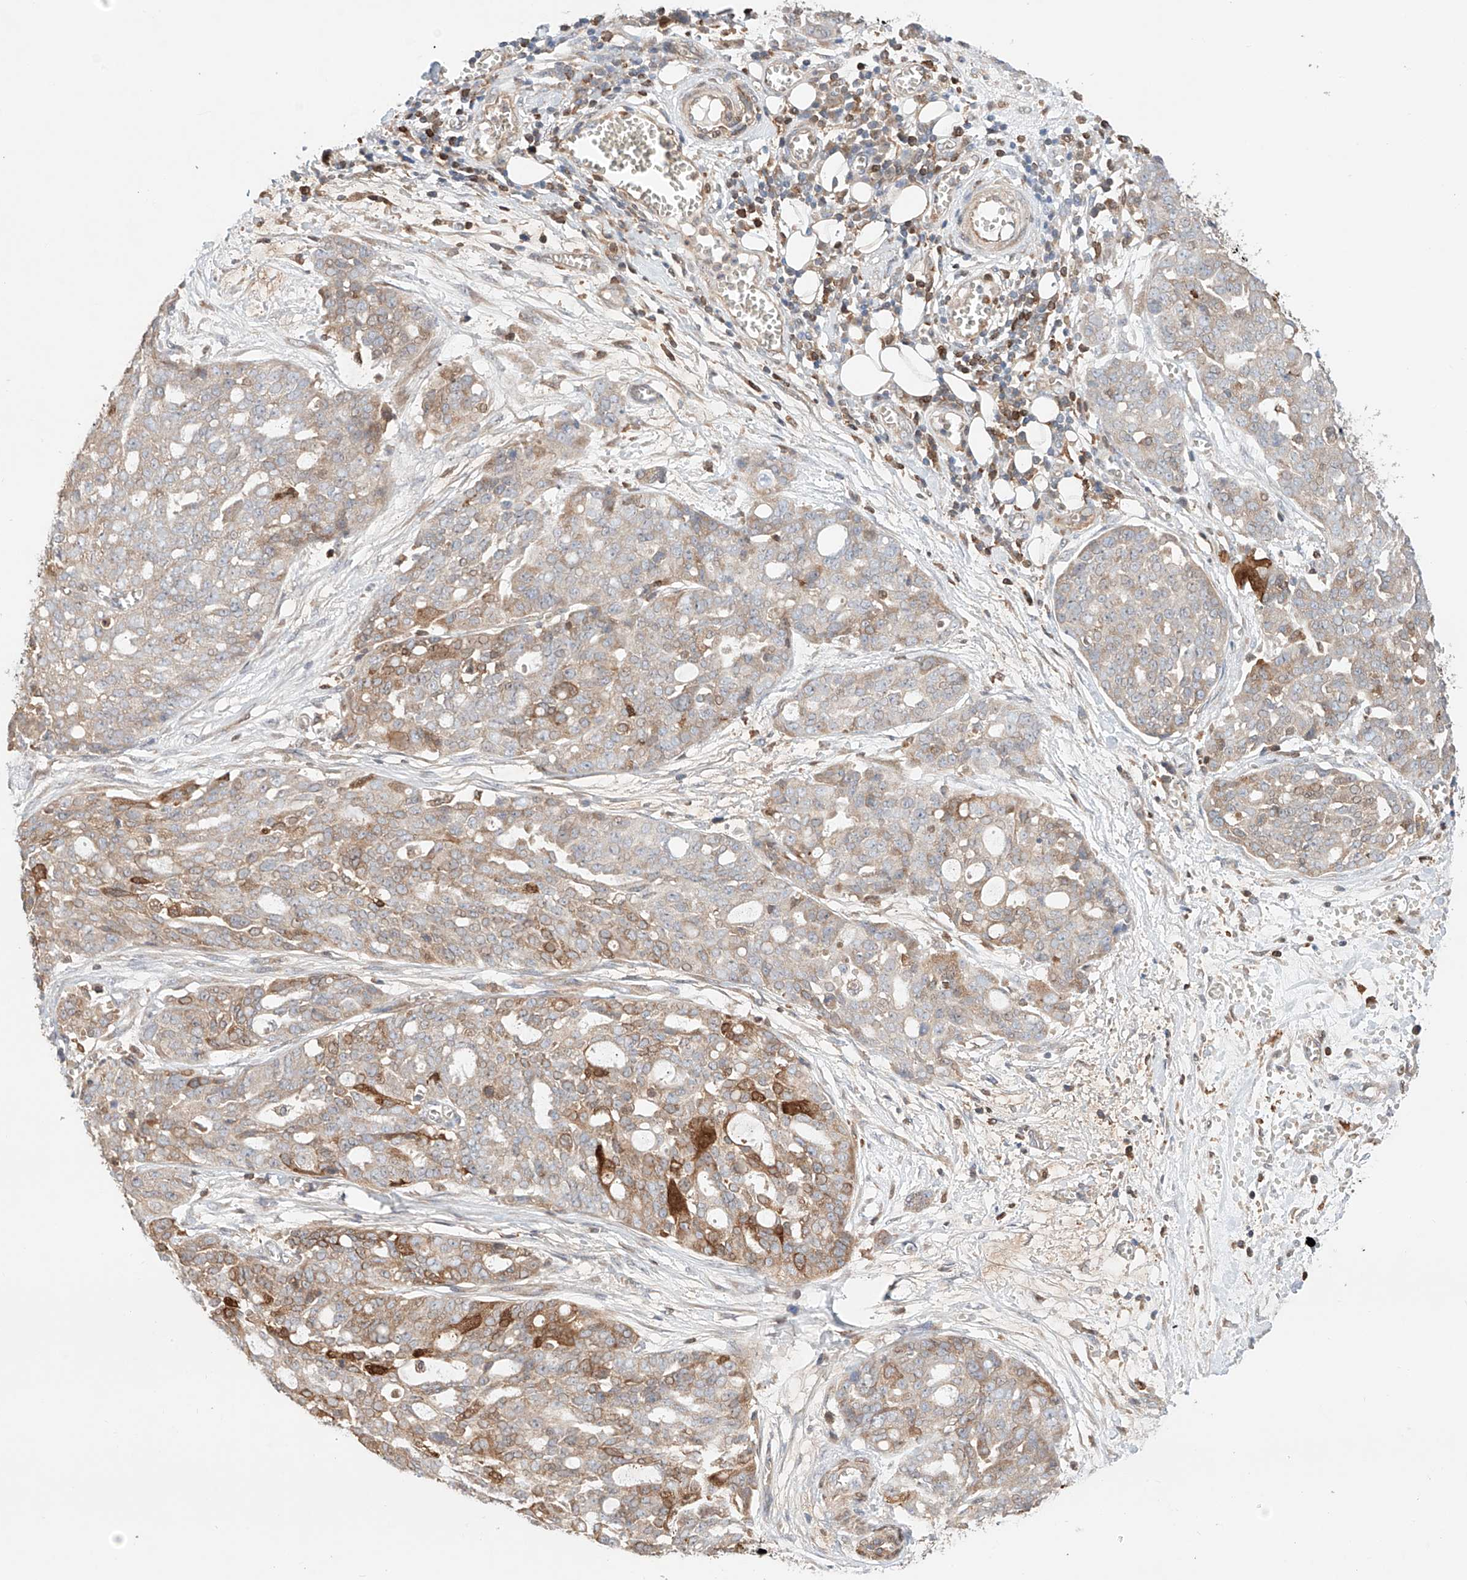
{"staining": {"intensity": "strong", "quantity": "<25%", "location": "cytoplasmic/membranous"}, "tissue": "ovarian cancer", "cell_type": "Tumor cells", "image_type": "cancer", "snomed": [{"axis": "morphology", "description": "Cystadenocarcinoma, serous, NOS"}, {"axis": "topography", "description": "Soft tissue"}, {"axis": "topography", "description": "Ovary"}], "caption": "IHC of serous cystadenocarcinoma (ovarian) exhibits medium levels of strong cytoplasmic/membranous expression in about <25% of tumor cells.", "gene": "IGSF22", "patient": {"sex": "female", "age": 57}}